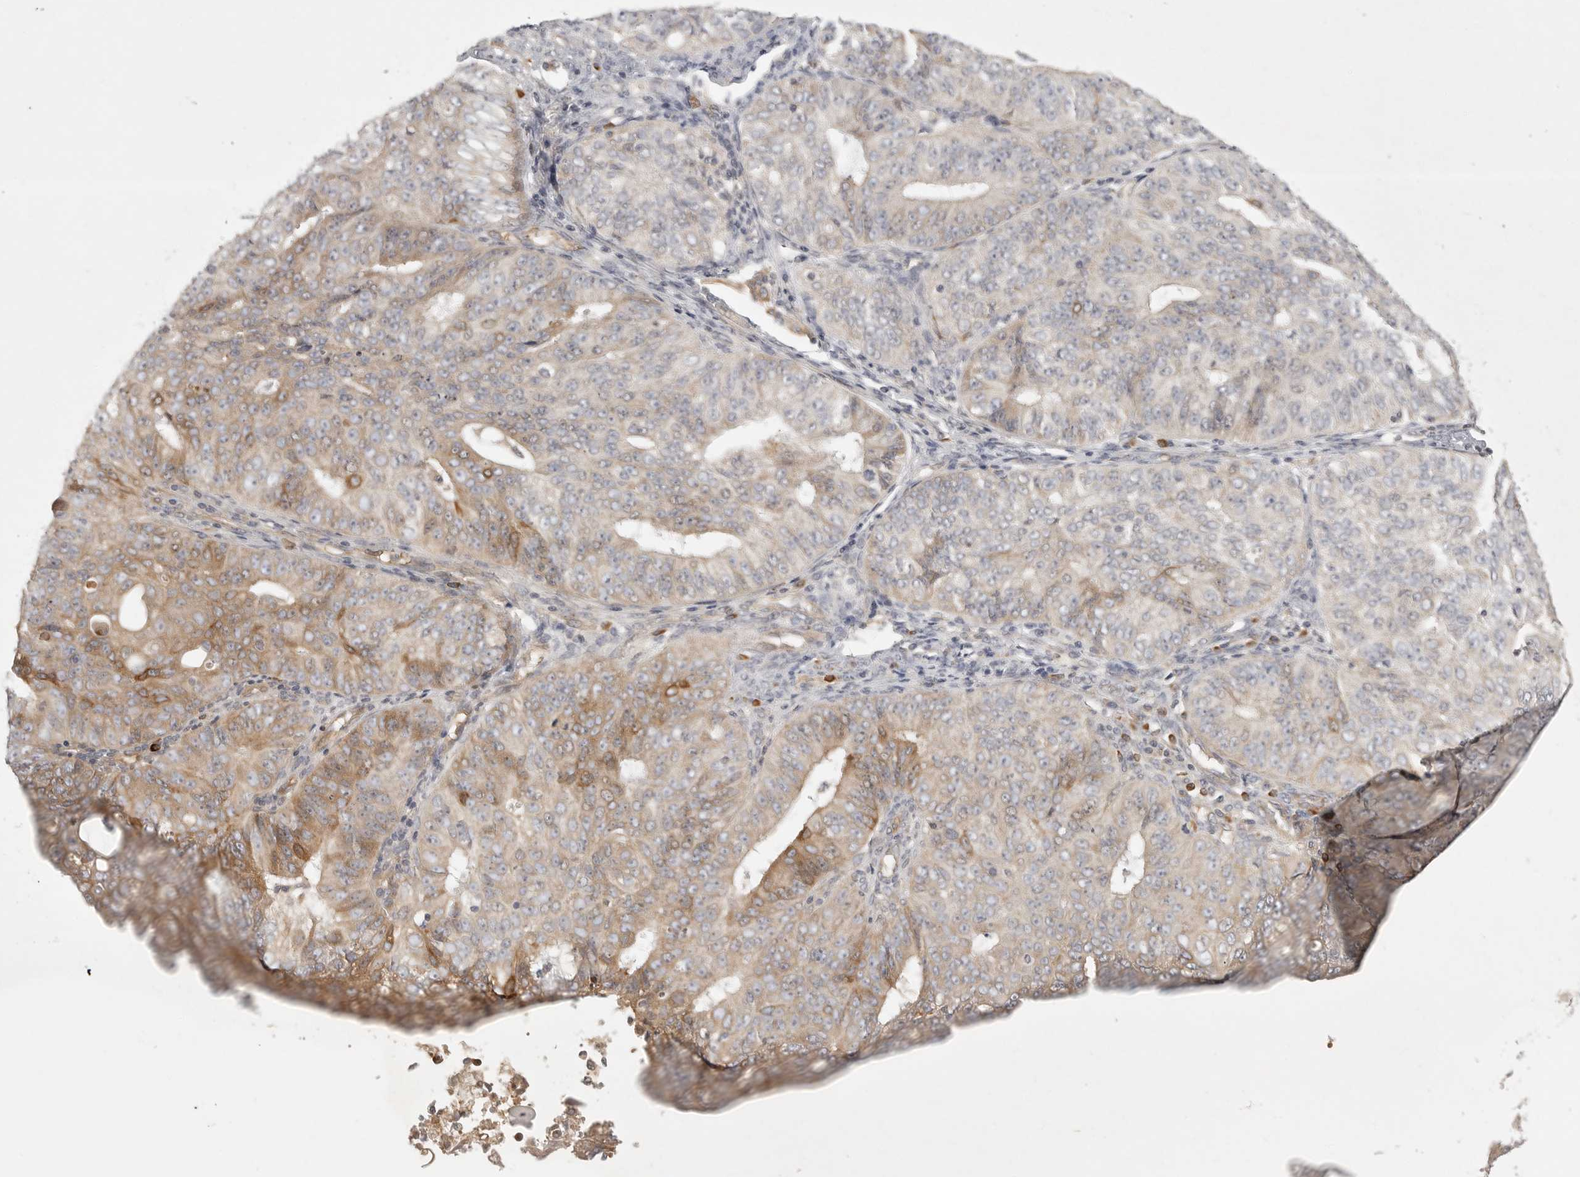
{"staining": {"intensity": "moderate", "quantity": "<25%", "location": "cytoplasmic/membranous"}, "tissue": "endometrial cancer", "cell_type": "Tumor cells", "image_type": "cancer", "snomed": [{"axis": "morphology", "description": "Adenocarcinoma, NOS"}, {"axis": "topography", "description": "Endometrium"}], "caption": "Immunohistochemical staining of endometrial cancer (adenocarcinoma) demonstrates low levels of moderate cytoplasmic/membranous protein positivity in approximately <25% of tumor cells.", "gene": "CCPG1", "patient": {"sex": "female", "age": 32}}